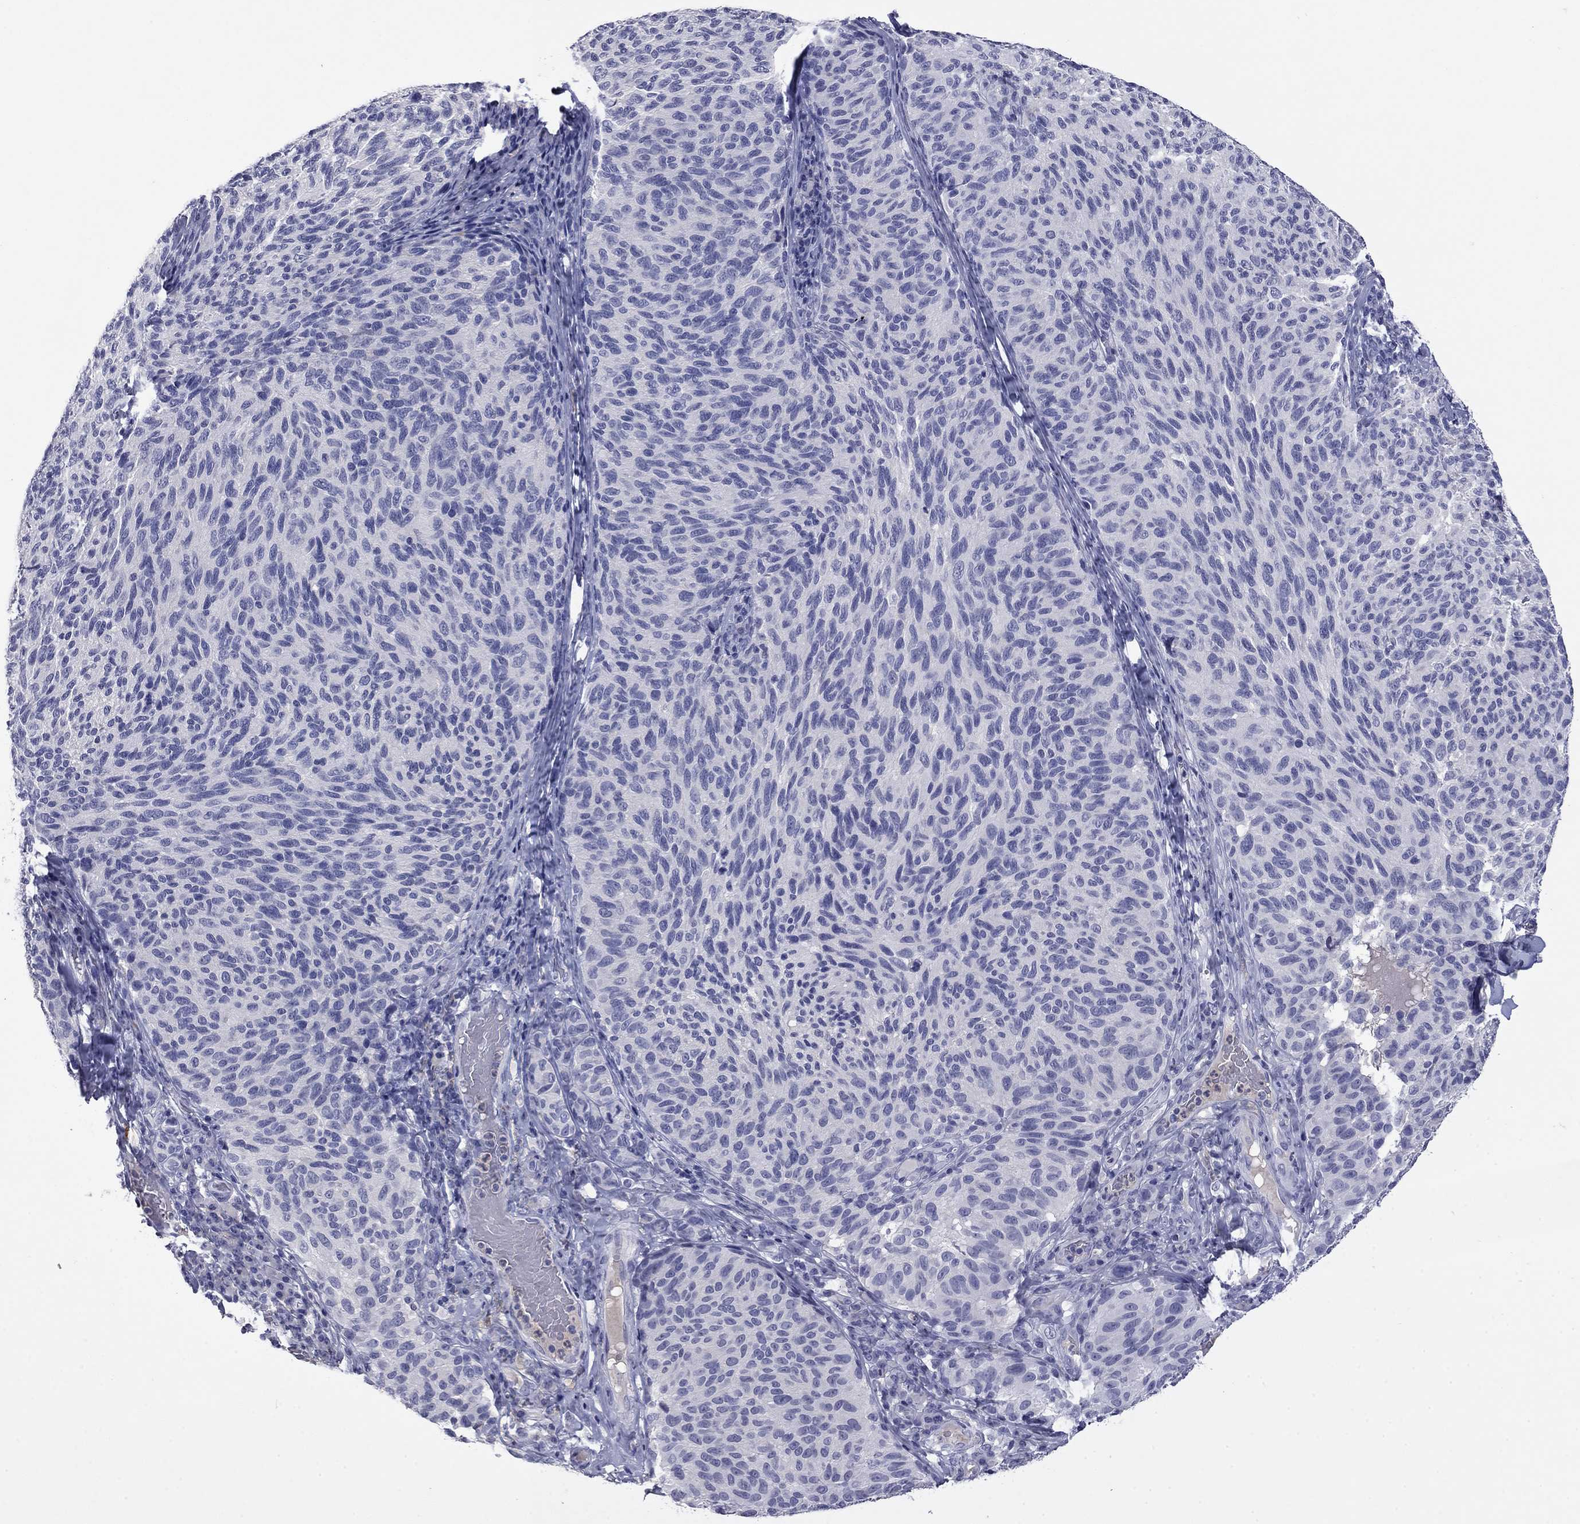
{"staining": {"intensity": "negative", "quantity": "none", "location": "none"}, "tissue": "melanoma", "cell_type": "Tumor cells", "image_type": "cancer", "snomed": [{"axis": "morphology", "description": "Malignant melanoma, NOS"}, {"axis": "topography", "description": "Skin"}], "caption": "This micrograph is of melanoma stained with immunohistochemistry to label a protein in brown with the nuclei are counter-stained blue. There is no staining in tumor cells. Nuclei are stained in blue.", "gene": "CFAP119", "patient": {"sex": "female", "age": 73}}